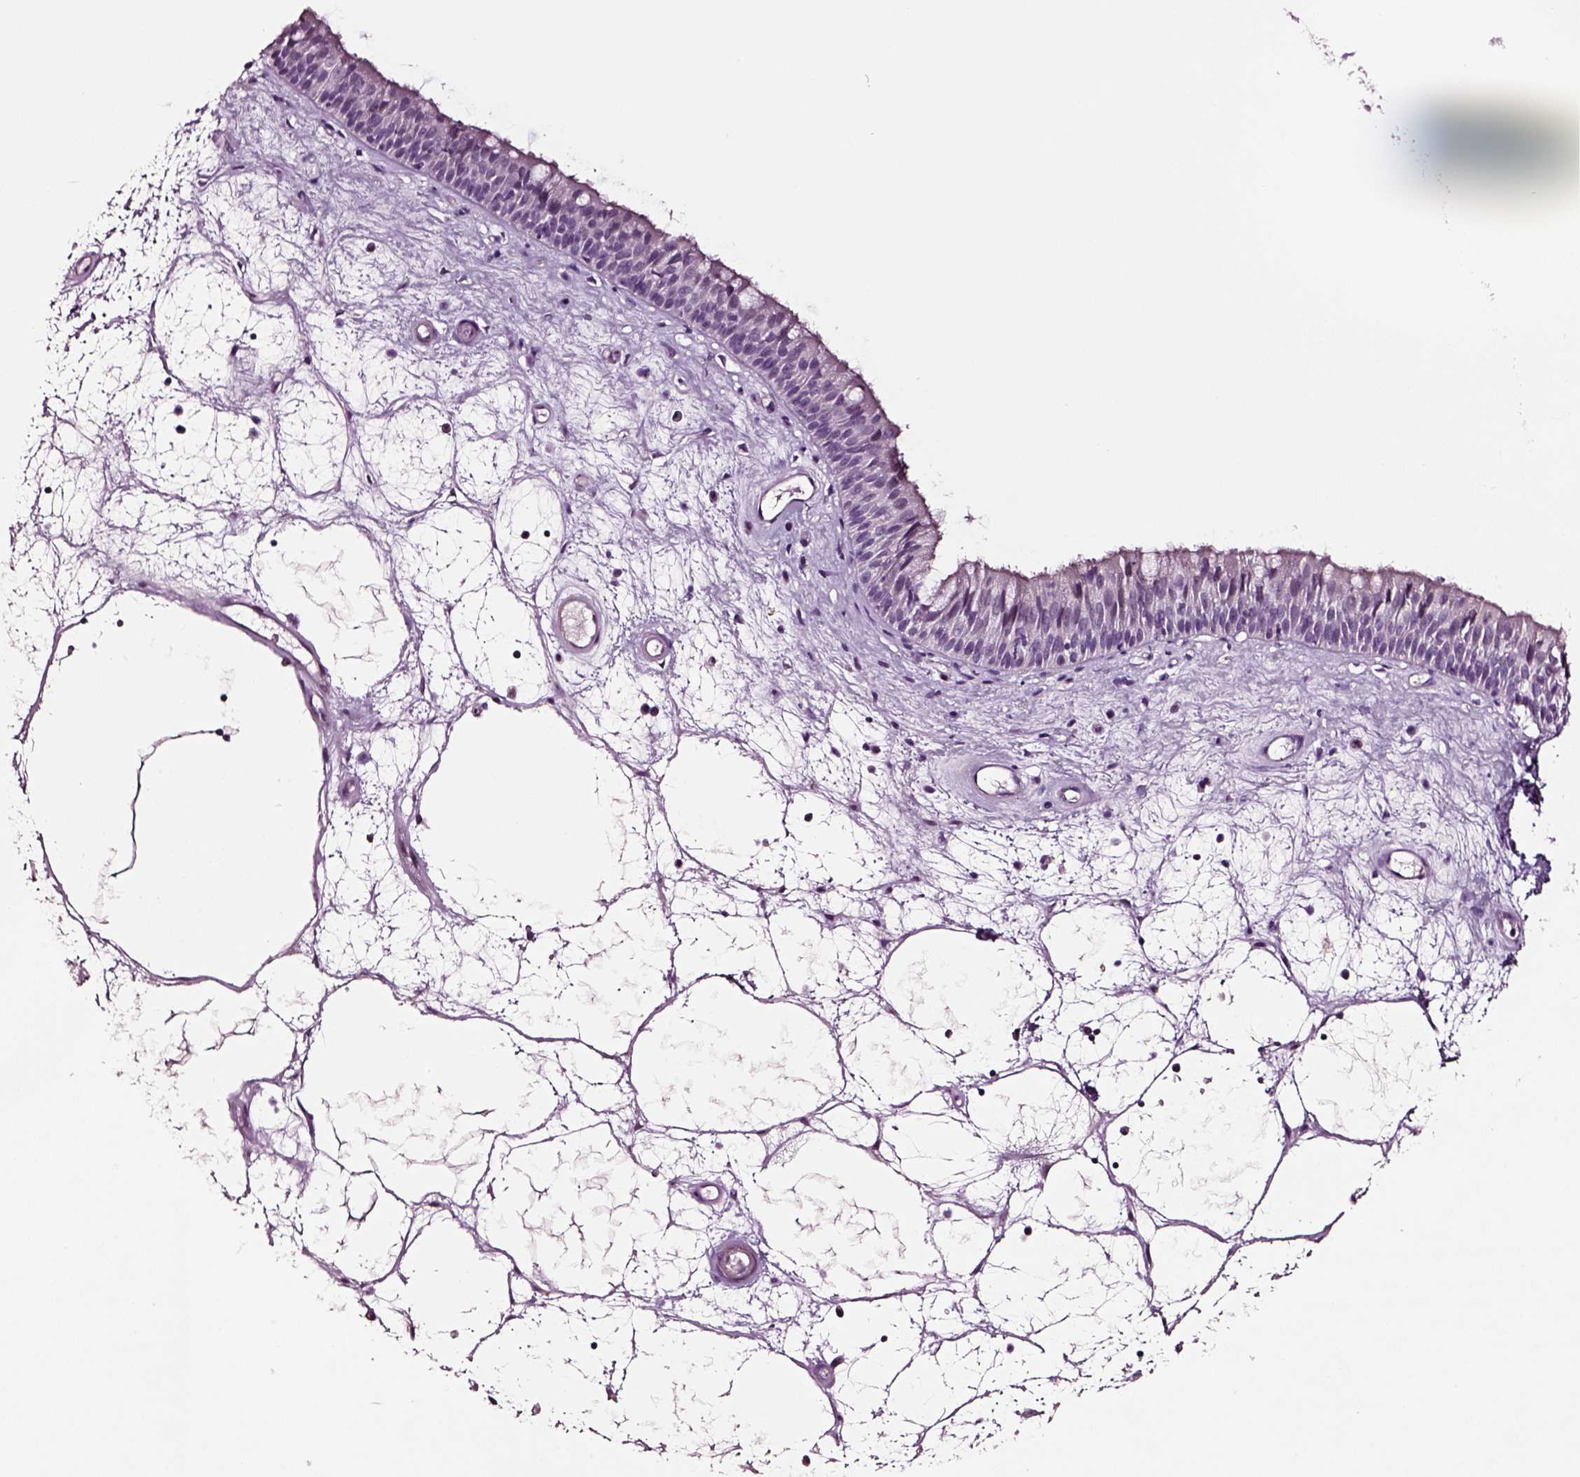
{"staining": {"intensity": "negative", "quantity": "none", "location": "none"}, "tissue": "nasopharynx", "cell_type": "Respiratory epithelial cells", "image_type": "normal", "snomed": [{"axis": "morphology", "description": "Normal tissue, NOS"}, {"axis": "topography", "description": "Nasopharynx"}], "caption": "Immunohistochemistry of unremarkable human nasopharynx shows no expression in respiratory epithelial cells.", "gene": "SOX10", "patient": {"sex": "male", "age": 69}}